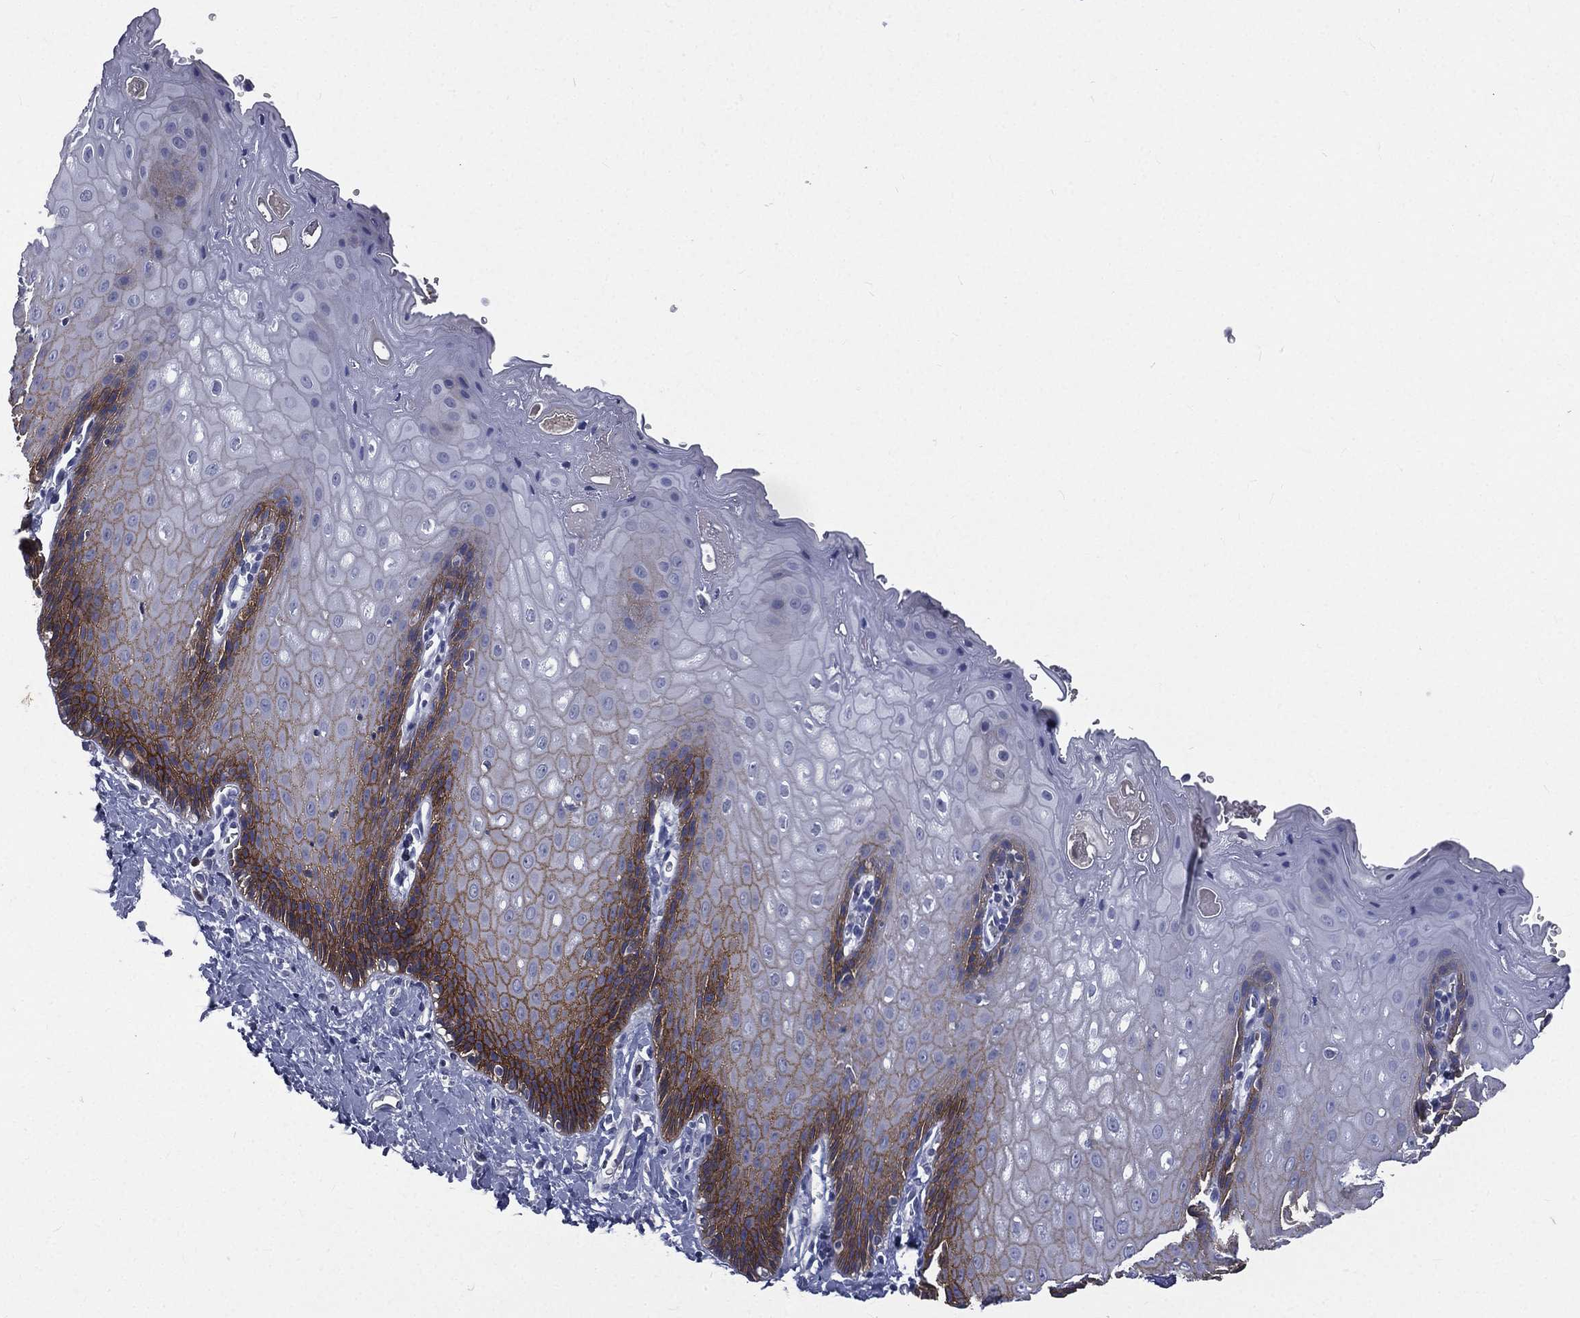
{"staining": {"intensity": "strong", "quantity": "<25%", "location": "cytoplasmic/membranous"}, "tissue": "esophagus", "cell_type": "Squamous epithelial cells", "image_type": "normal", "snomed": [{"axis": "morphology", "description": "Normal tissue, NOS"}, {"axis": "topography", "description": "Esophagus"}], "caption": "Brown immunohistochemical staining in unremarkable esophagus demonstrates strong cytoplasmic/membranous positivity in approximately <25% of squamous epithelial cells.", "gene": "CA12", "patient": {"sex": "male", "age": 64}}